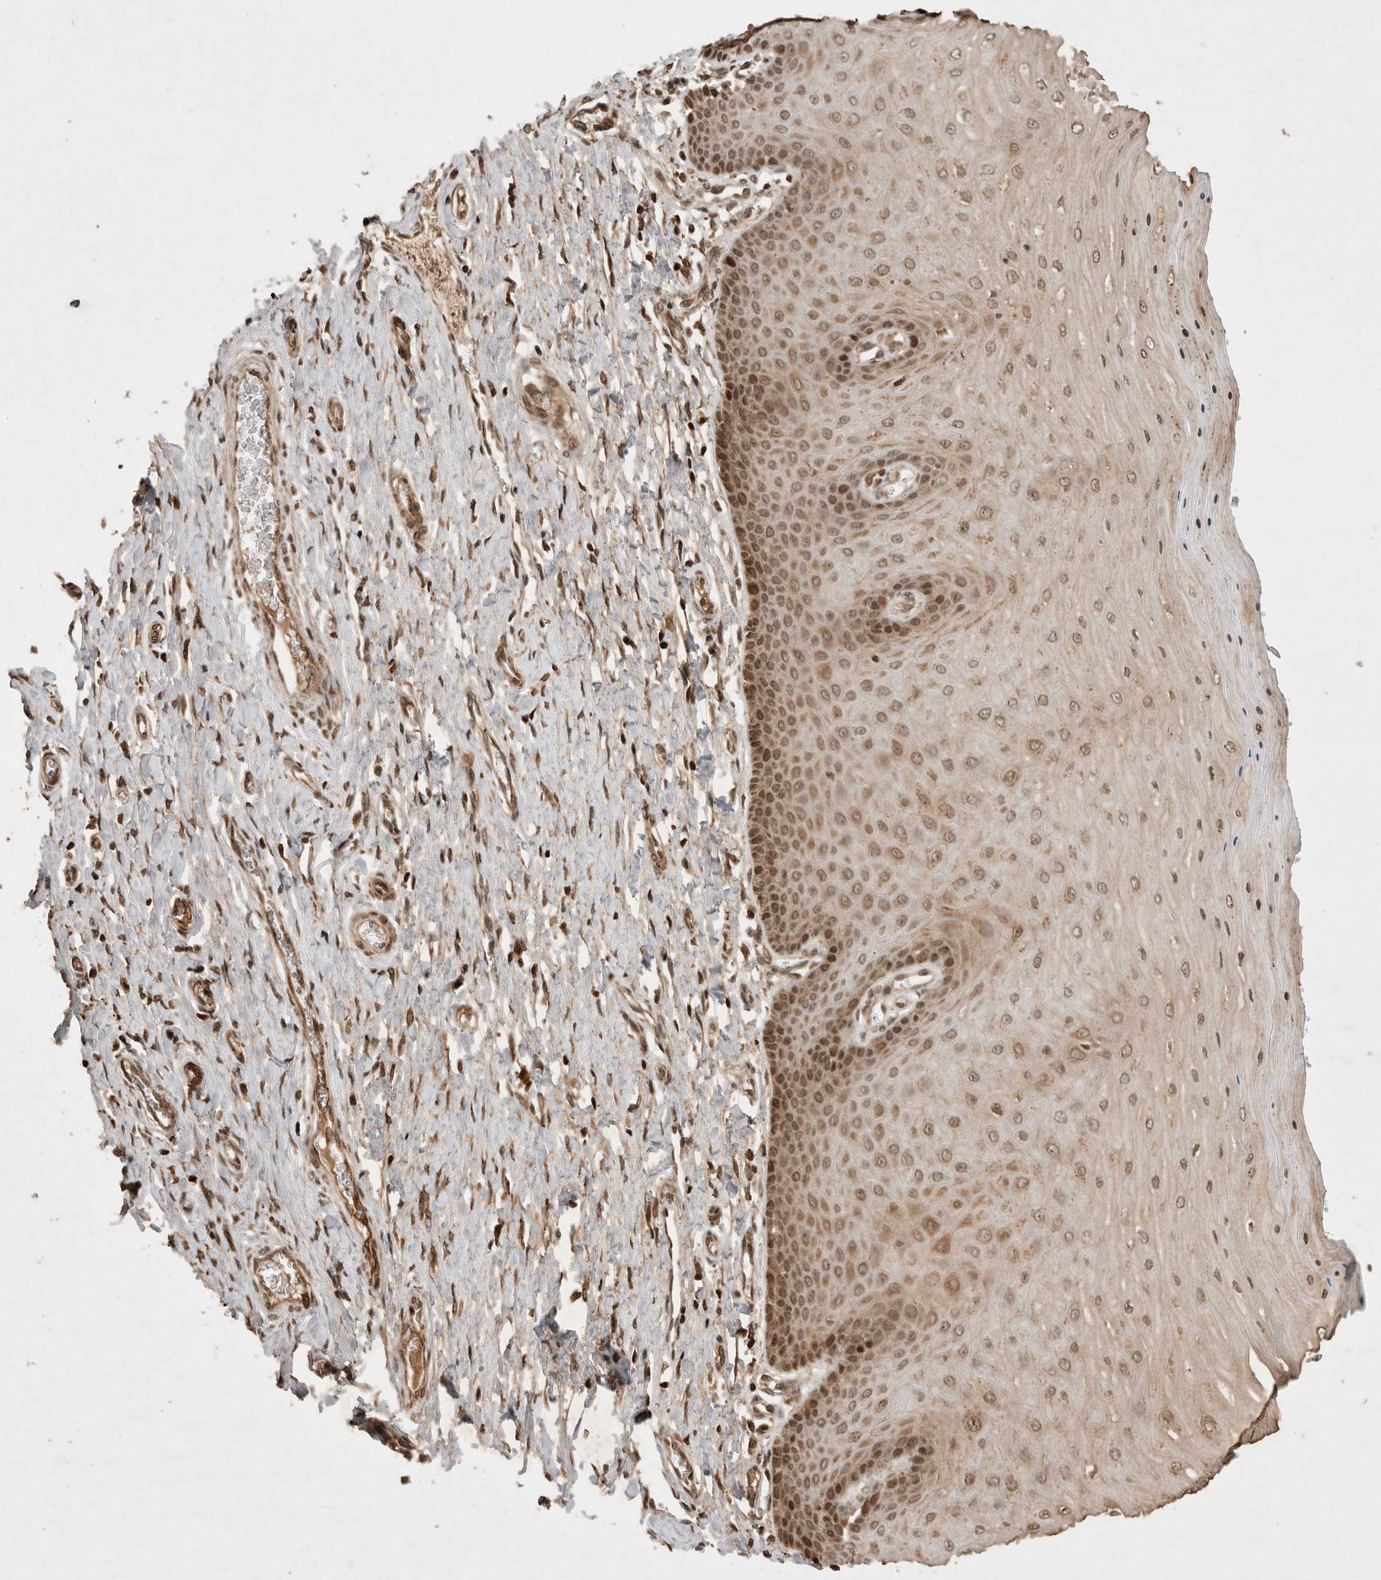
{"staining": {"intensity": "strong", "quantity": ">75%", "location": "cytoplasmic/membranous,nuclear"}, "tissue": "cervix", "cell_type": "Glandular cells", "image_type": "normal", "snomed": [{"axis": "morphology", "description": "Normal tissue, NOS"}, {"axis": "topography", "description": "Cervix"}], "caption": "Immunohistochemistry (IHC) micrograph of benign cervix stained for a protein (brown), which reveals high levels of strong cytoplasmic/membranous,nuclear expression in about >75% of glandular cells.", "gene": "FAM221A", "patient": {"sex": "female", "age": 55}}